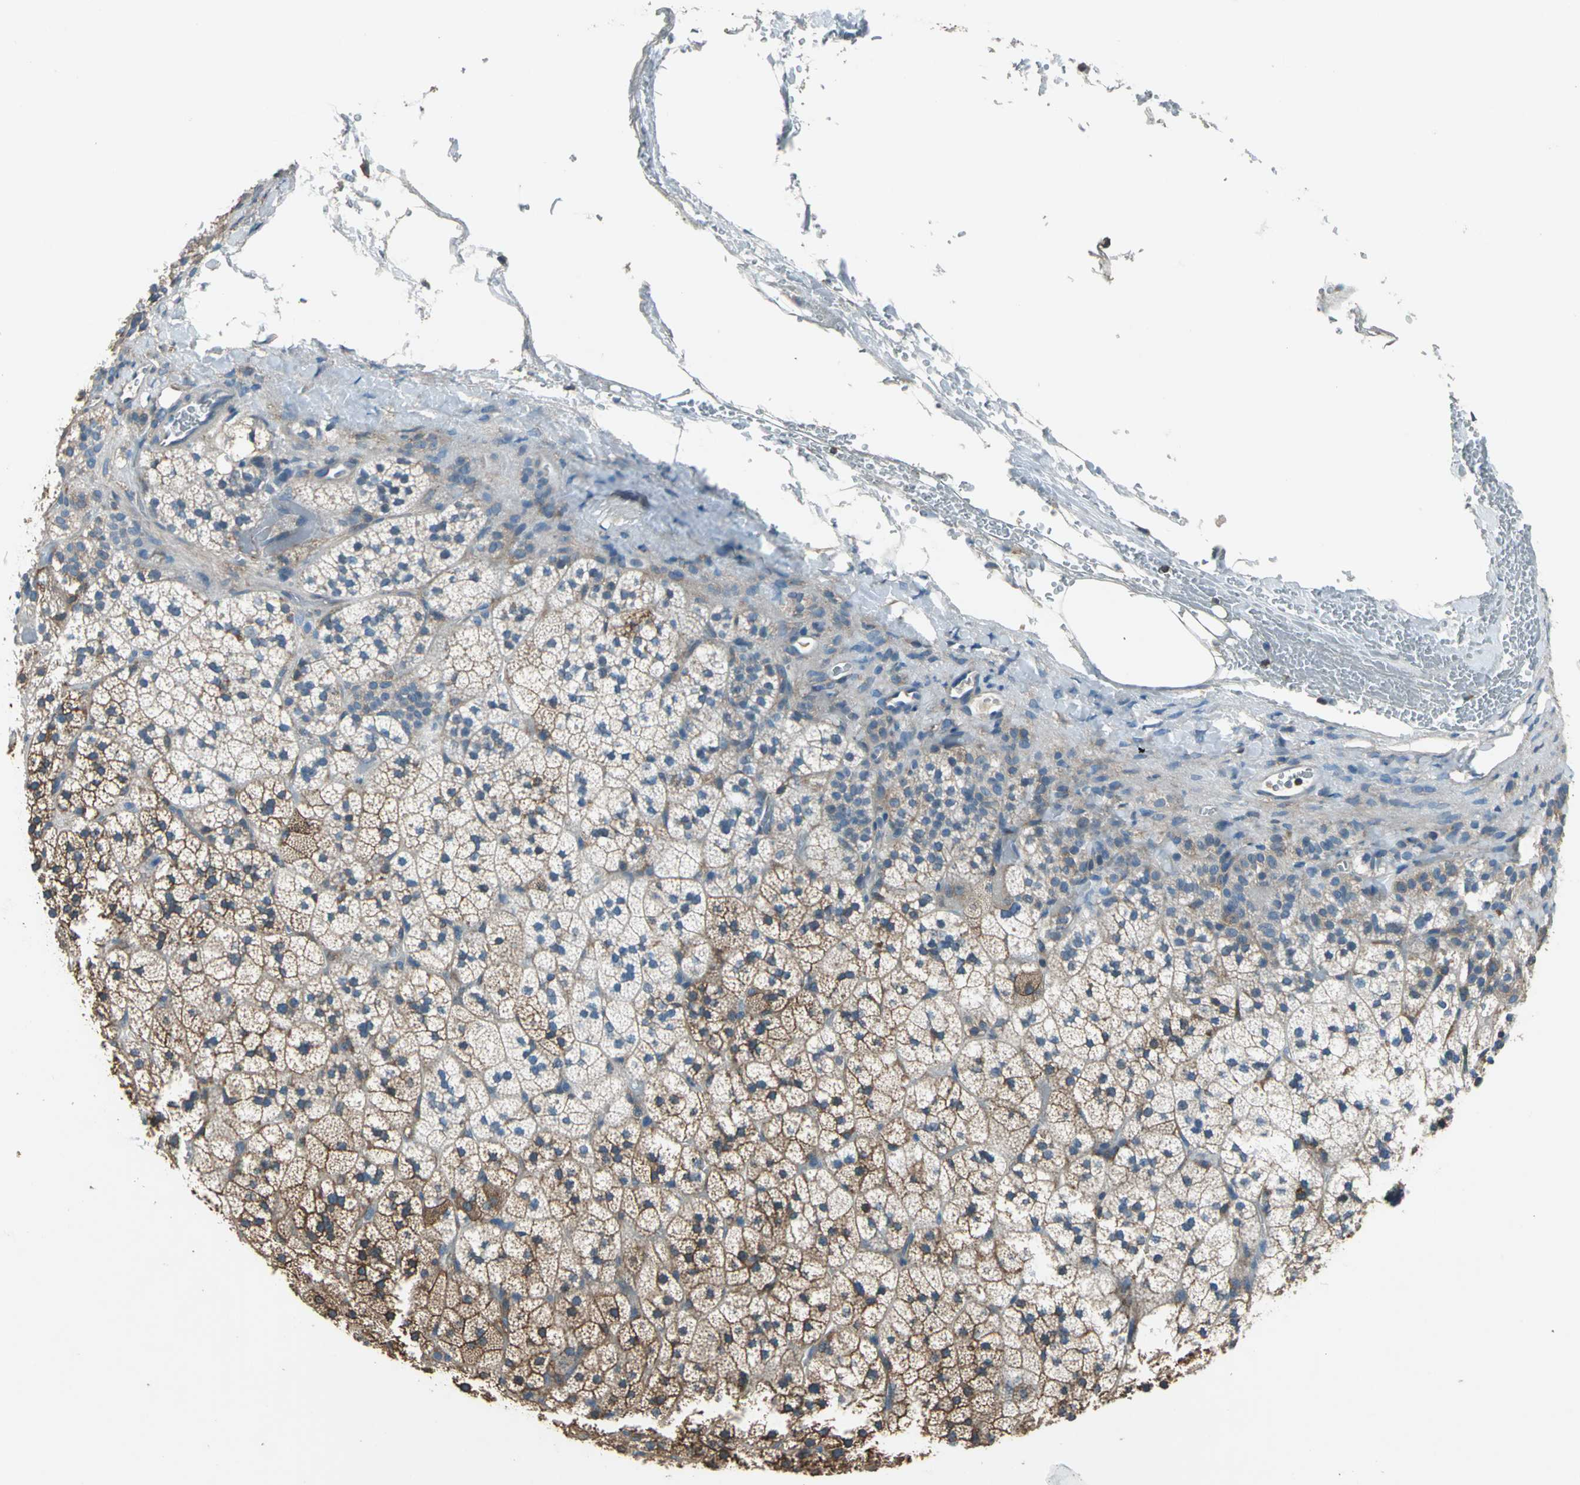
{"staining": {"intensity": "strong", "quantity": "25%-75%", "location": "cytoplasmic/membranous"}, "tissue": "adrenal gland", "cell_type": "Glandular cells", "image_type": "normal", "snomed": [{"axis": "morphology", "description": "Normal tissue, NOS"}, {"axis": "topography", "description": "Adrenal gland"}], "caption": "An image of adrenal gland stained for a protein demonstrates strong cytoplasmic/membranous brown staining in glandular cells. Immunohistochemistry (ihc) stains the protein of interest in brown and the nuclei are stained blue.", "gene": "PRKCA", "patient": {"sex": "male", "age": 35}}